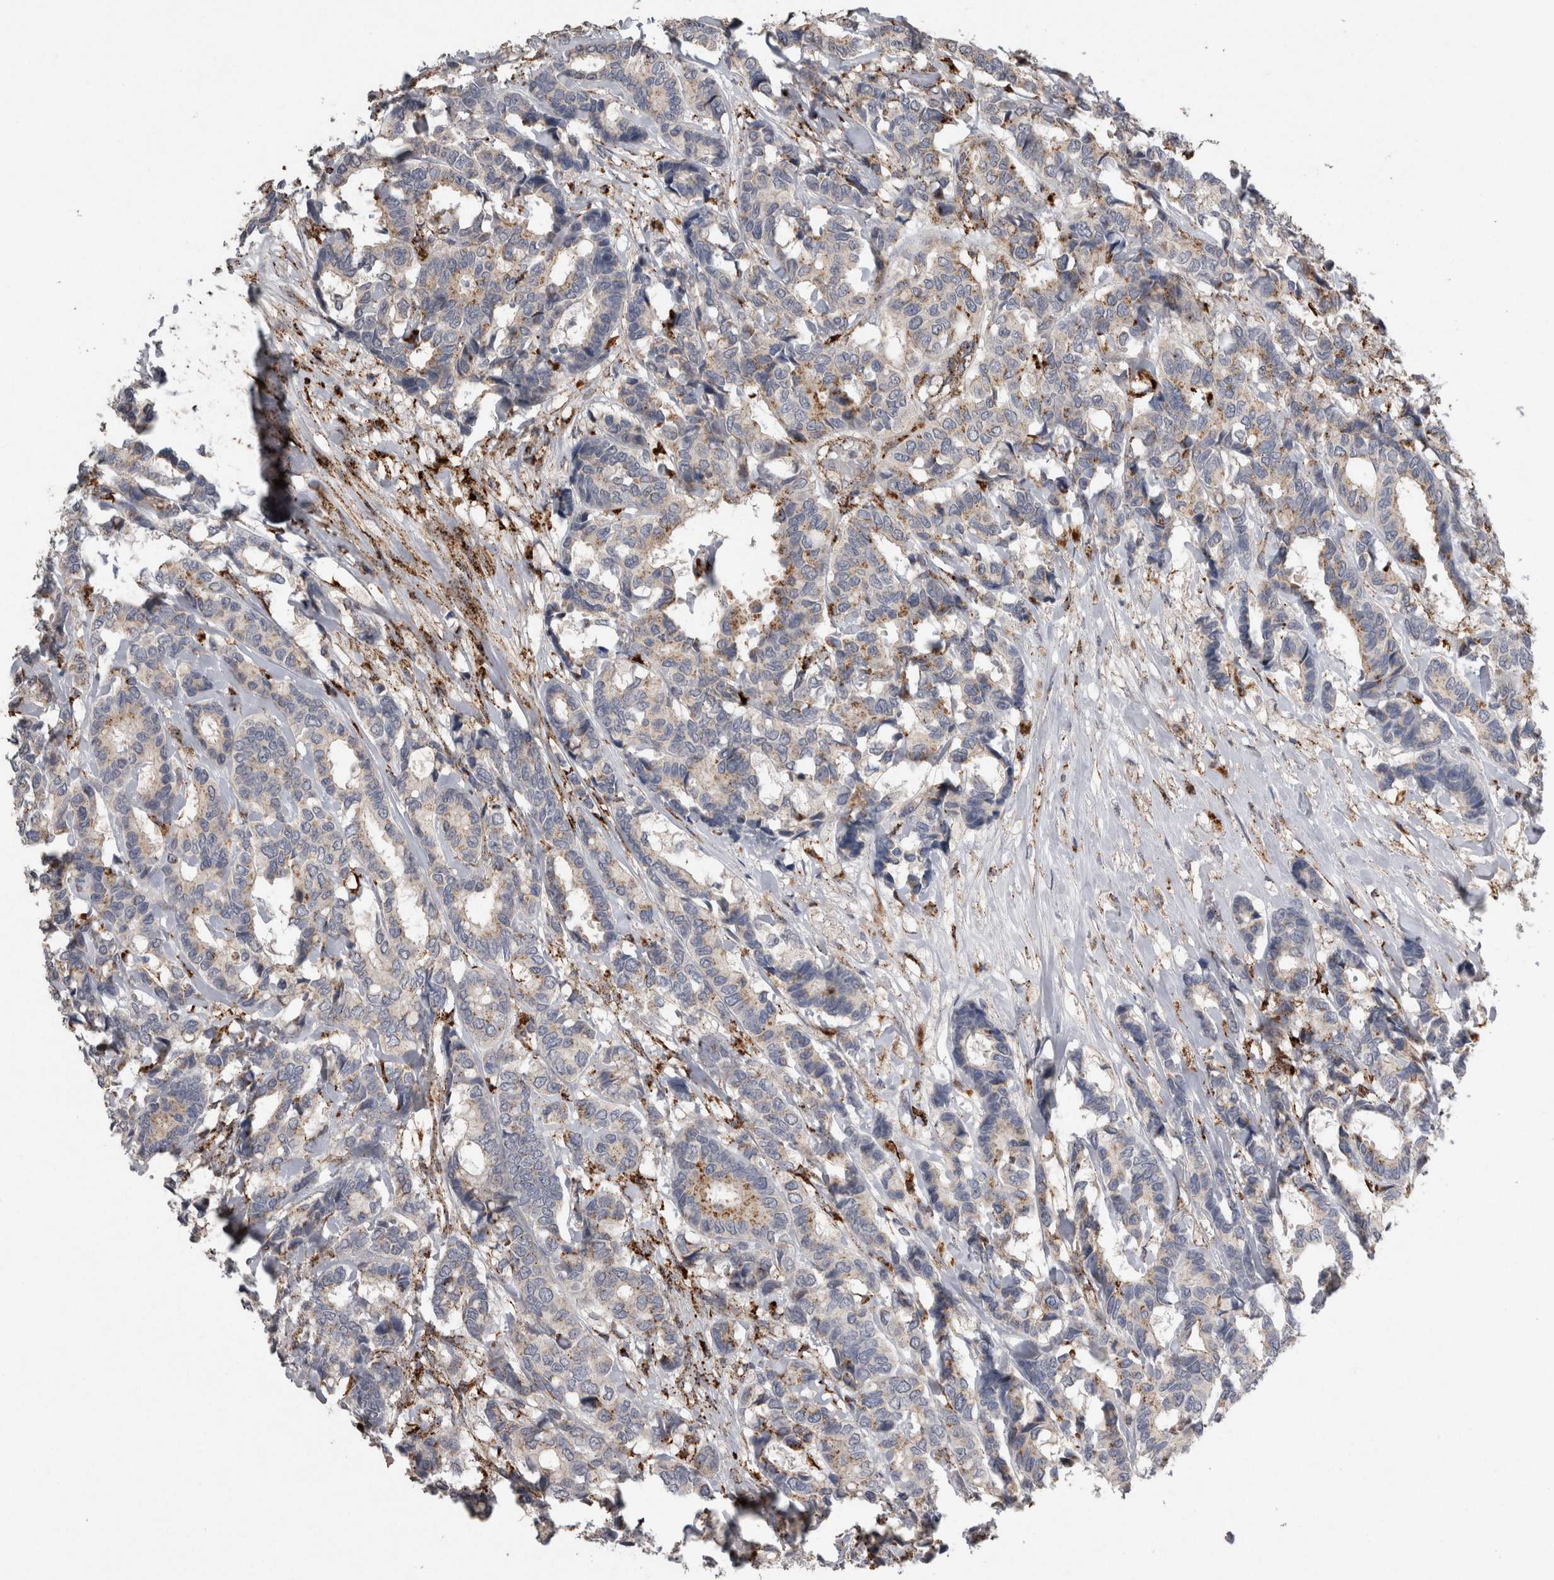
{"staining": {"intensity": "weak", "quantity": "<25%", "location": "cytoplasmic/membranous"}, "tissue": "breast cancer", "cell_type": "Tumor cells", "image_type": "cancer", "snomed": [{"axis": "morphology", "description": "Duct carcinoma"}, {"axis": "topography", "description": "Breast"}], "caption": "Immunohistochemistry (IHC) of breast cancer exhibits no expression in tumor cells. (Stains: DAB immunohistochemistry with hematoxylin counter stain, Microscopy: brightfield microscopy at high magnification).", "gene": "CTSZ", "patient": {"sex": "female", "age": 87}}